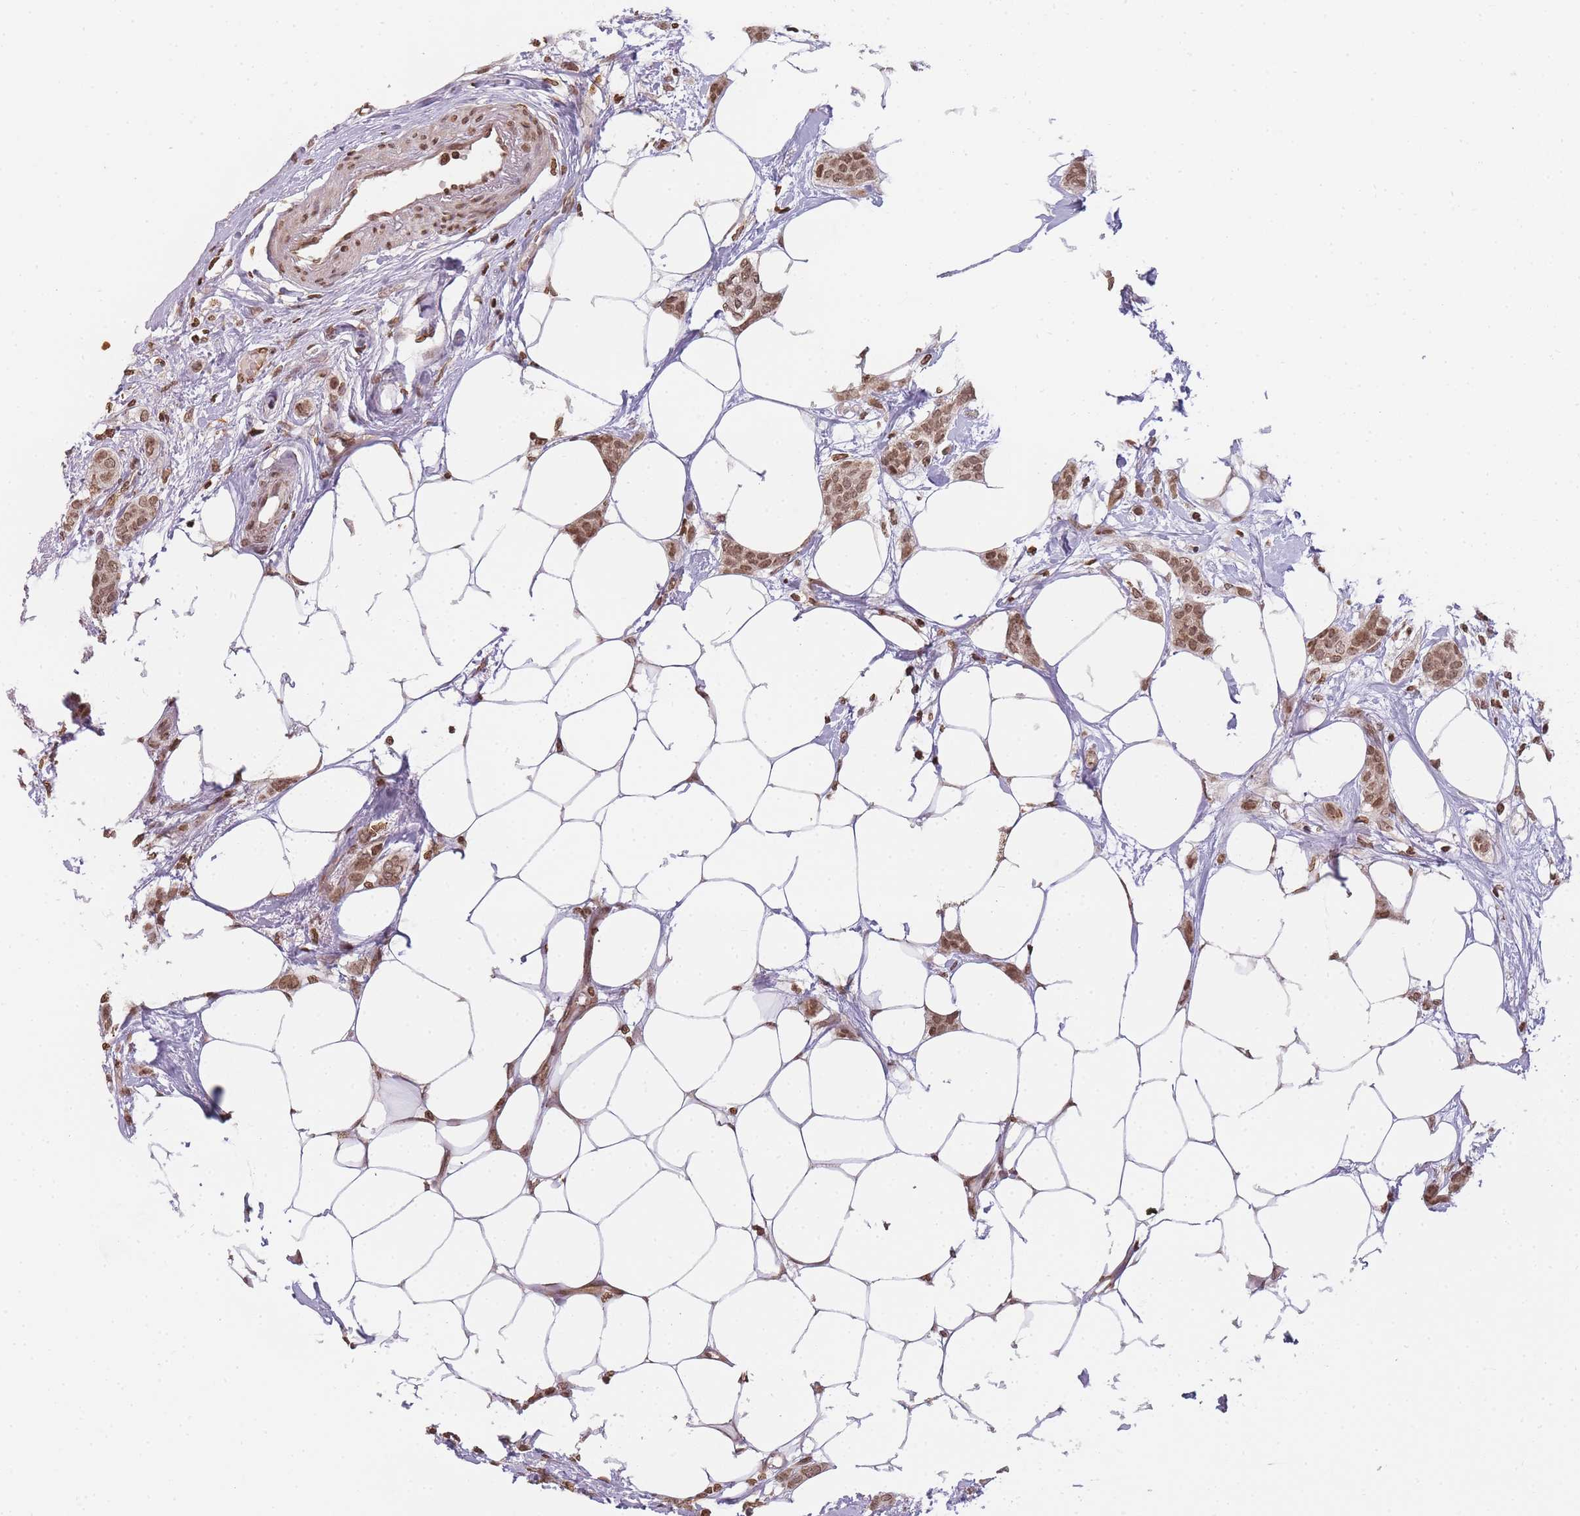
{"staining": {"intensity": "moderate", "quantity": ">75%", "location": "nuclear"}, "tissue": "breast cancer", "cell_type": "Tumor cells", "image_type": "cancer", "snomed": [{"axis": "morphology", "description": "Duct carcinoma"}, {"axis": "topography", "description": "Breast"}], "caption": "An image of breast cancer stained for a protein displays moderate nuclear brown staining in tumor cells. (DAB IHC, brown staining for protein, blue staining for nuclei).", "gene": "WWTR1", "patient": {"sex": "female", "age": 72}}